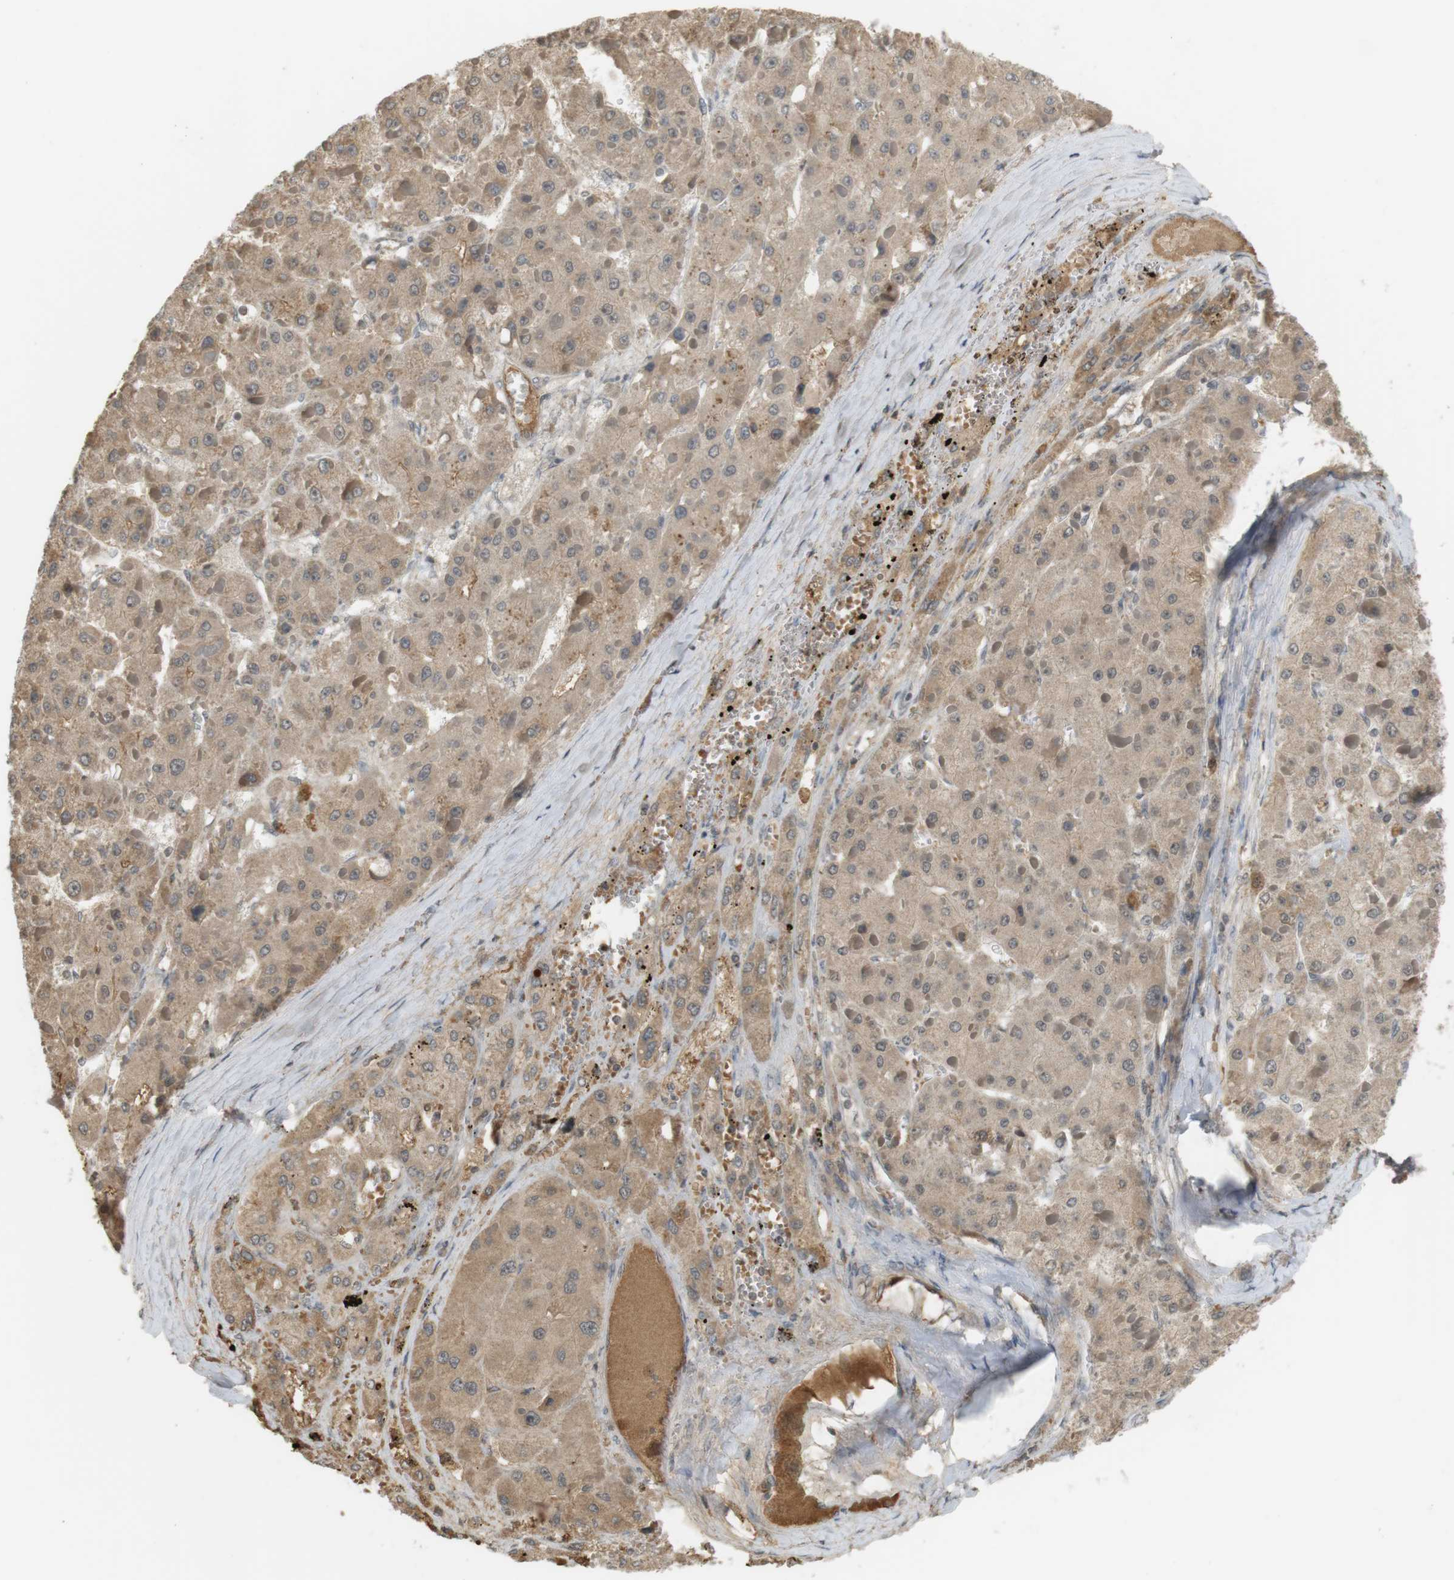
{"staining": {"intensity": "moderate", "quantity": ">75%", "location": "cytoplasmic/membranous"}, "tissue": "liver cancer", "cell_type": "Tumor cells", "image_type": "cancer", "snomed": [{"axis": "morphology", "description": "Carcinoma, Hepatocellular, NOS"}, {"axis": "topography", "description": "Liver"}], "caption": "Immunohistochemistry (IHC) image of neoplastic tissue: liver hepatocellular carcinoma stained using immunohistochemistry shows medium levels of moderate protein expression localized specifically in the cytoplasmic/membranous of tumor cells, appearing as a cytoplasmic/membranous brown color.", "gene": "SRR", "patient": {"sex": "female", "age": 73}}